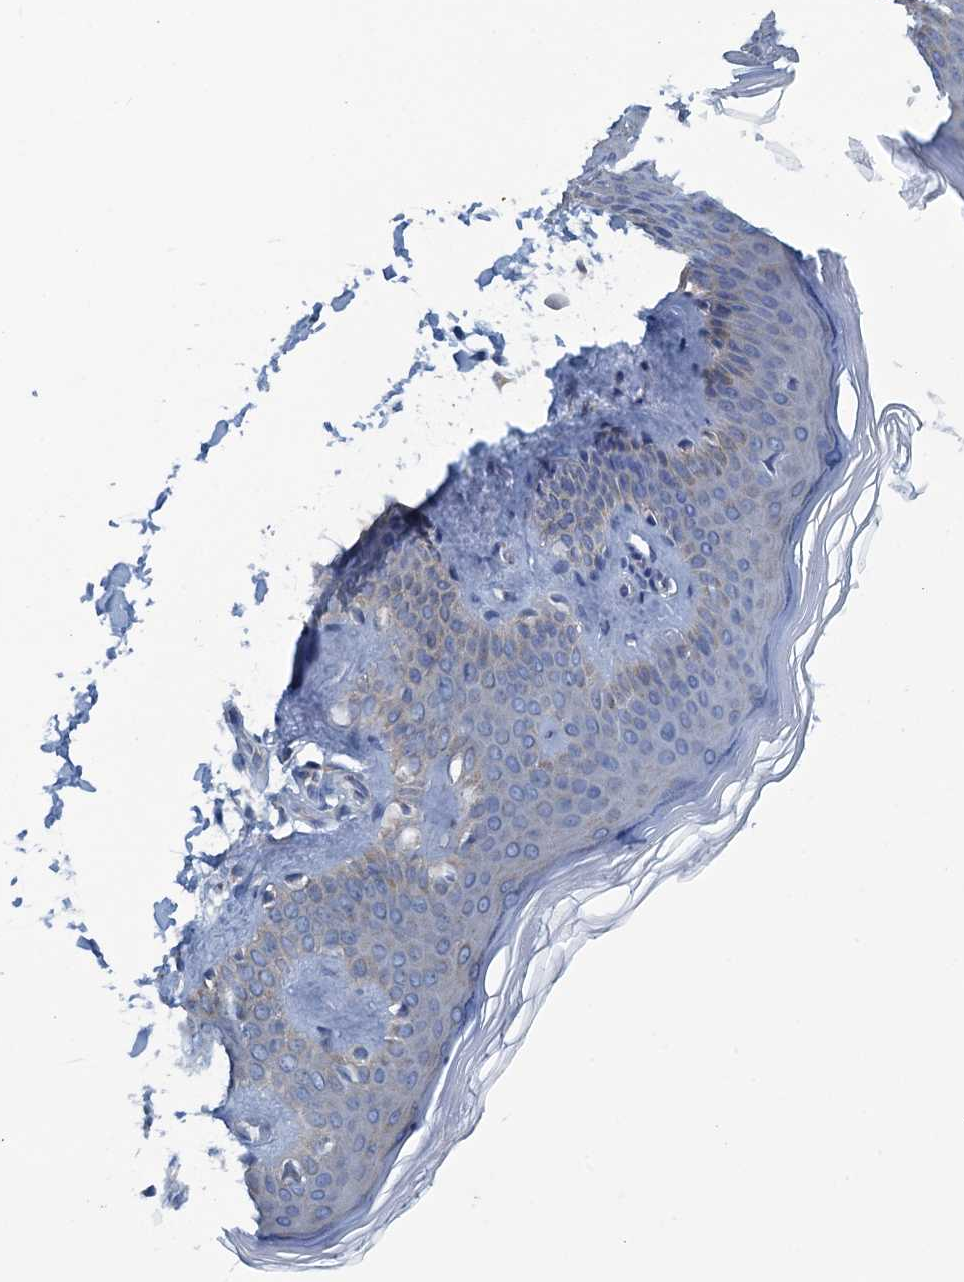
{"staining": {"intensity": "negative", "quantity": "none", "location": "none"}, "tissue": "skin", "cell_type": "Fibroblasts", "image_type": "normal", "snomed": [{"axis": "morphology", "description": "Normal tissue, NOS"}, {"axis": "topography", "description": "Skin"}], "caption": "A high-resolution micrograph shows IHC staining of benign skin, which exhibits no significant staining in fibroblasts.", "gene": "C10orf88", "patient": {"sex": "female", "age": 27}}